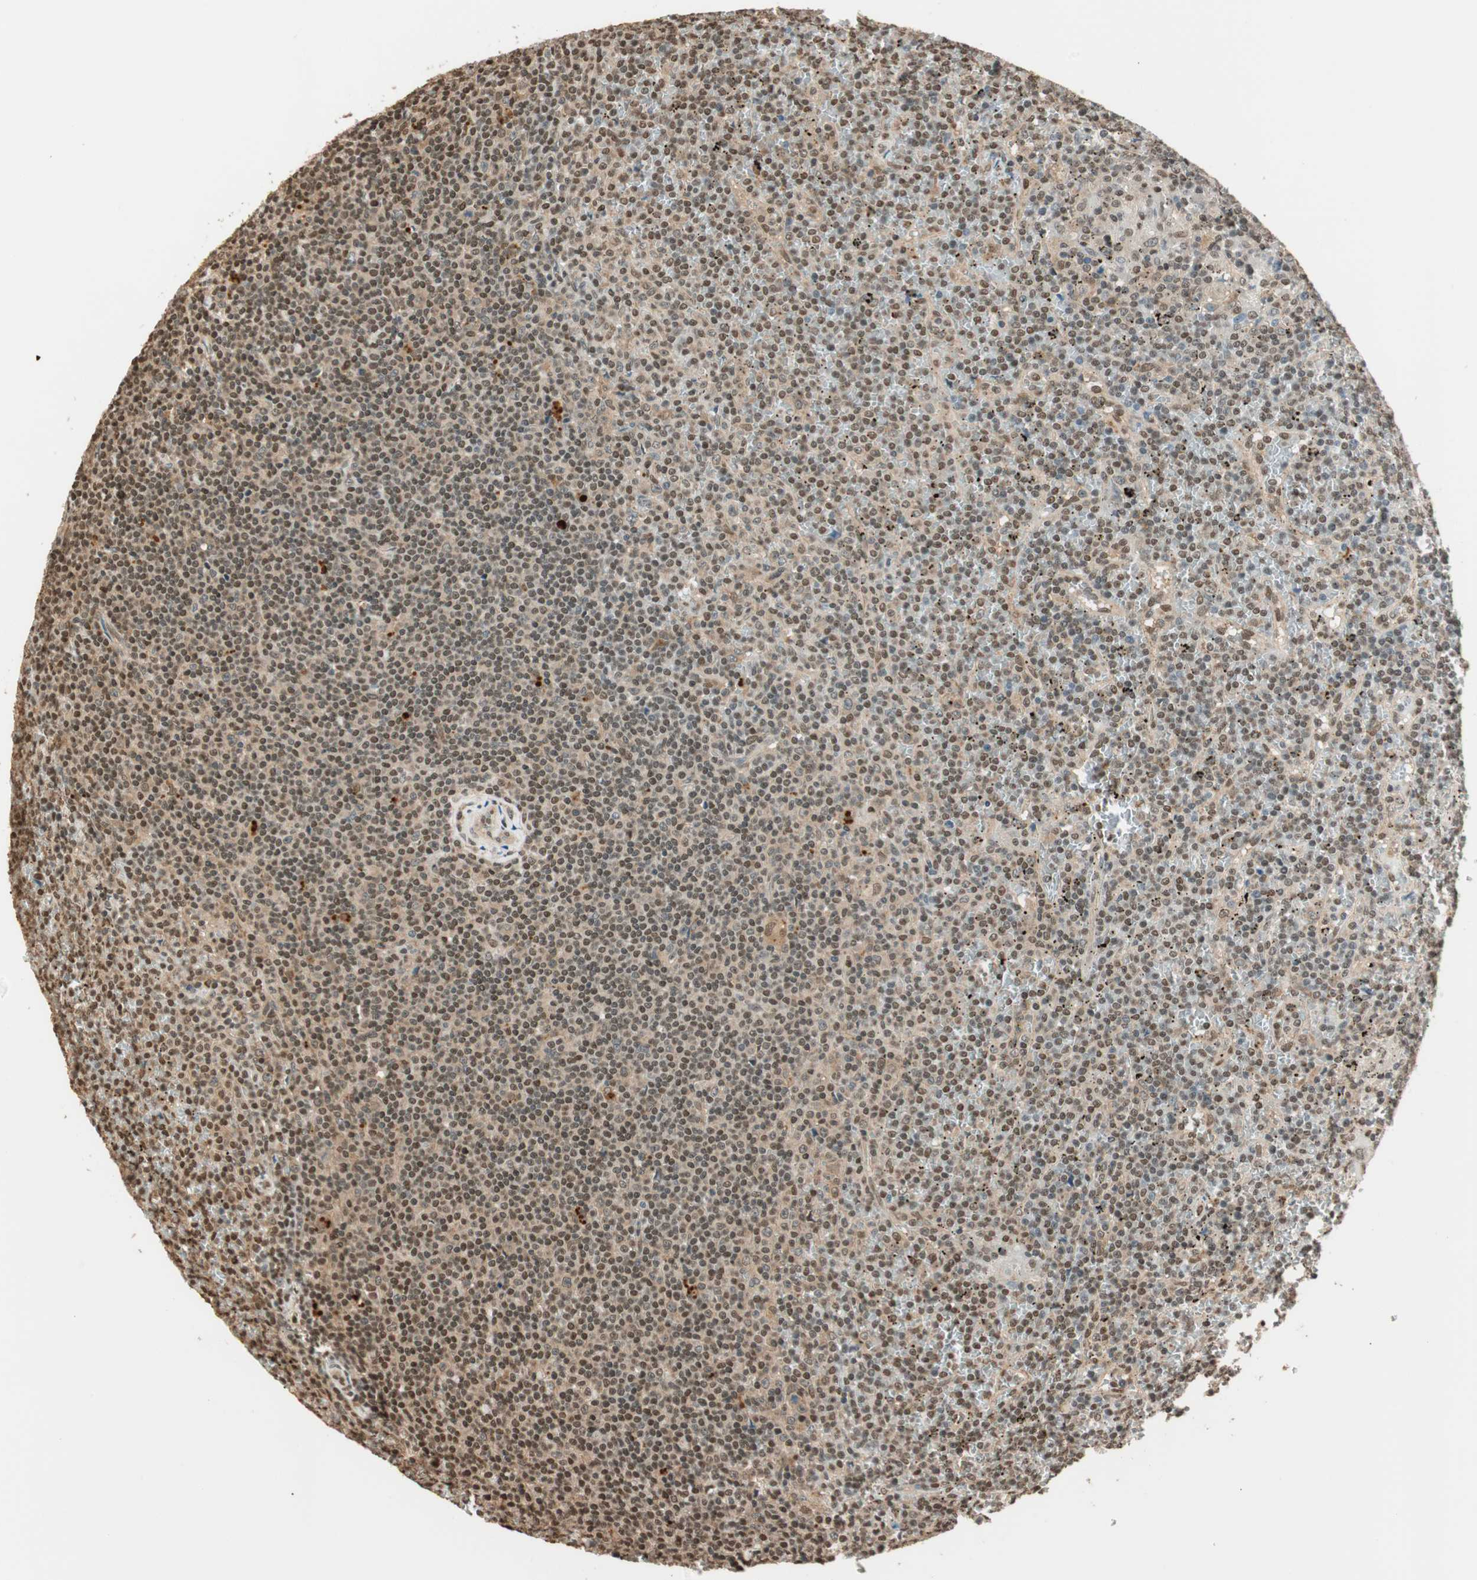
{"staining": {"intensity": "strong", "quantity": ">75%", "location": "cytoplasmic/membranous,nuclear"}, "tissue": "lymphoma", "cell_type": "Tumor cells", "image_type": "cancer", "snomed": [{"axis": "morphology", "description": "Malignant lymphoma, non-Hodgkin's type, Low grade"}, {"axis": "topography", "description": "Spleen"}], "caption": "Approximately >75% of tumor cells in human malignant lymphoma, non-Hodgkin's type (low-grade) exhibit strong cytoplasmic/membranous and nuclear protein expression as visualized by brown immunohistochemical staining.", "gene": "ZNF443", "patient": {"sex": "female", "age": 19}}